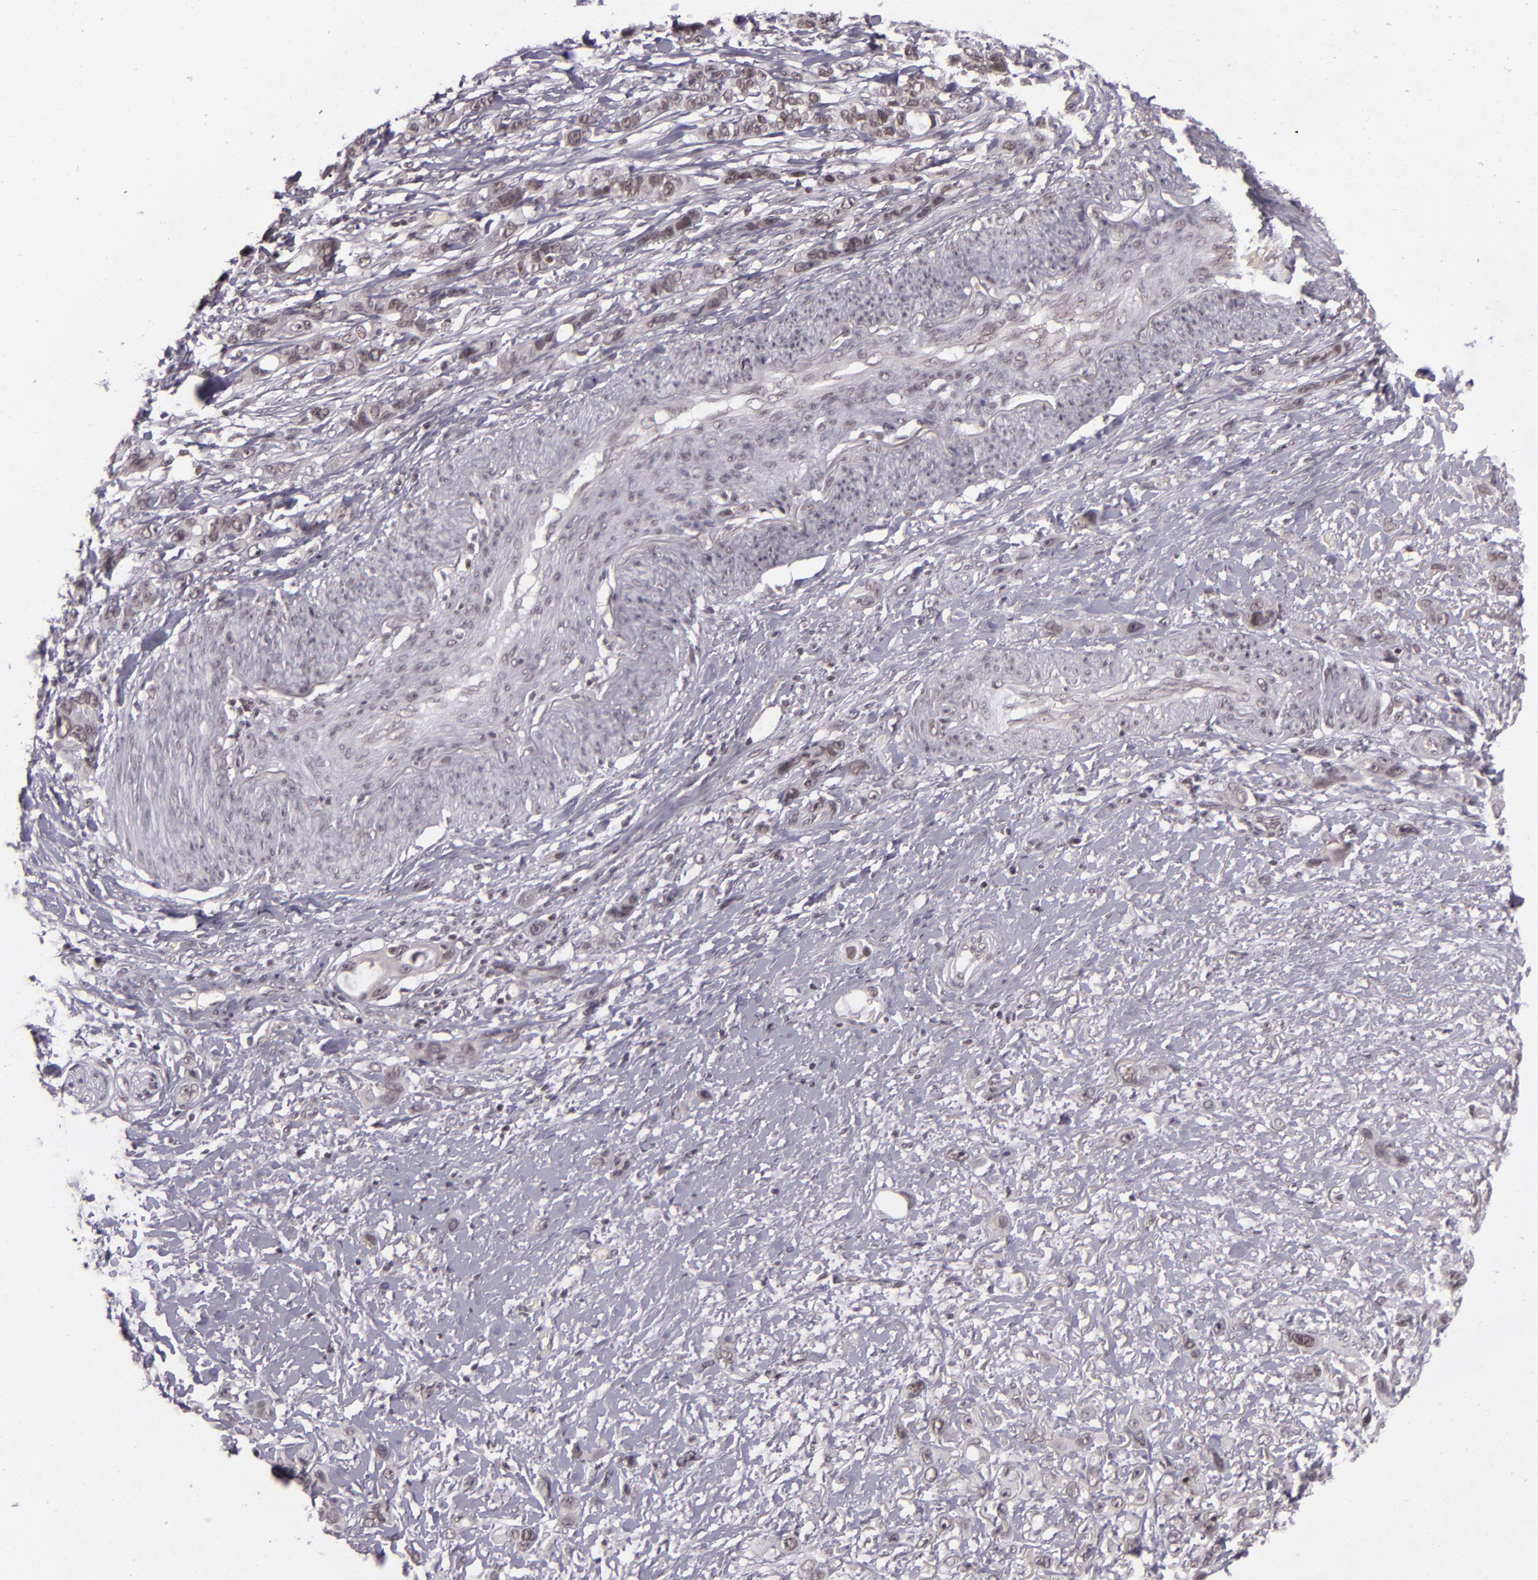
{"staining": {"intensity": "weak", "quantity": "25%-75%", "location": "nuclear"}, "tissue": "stomach cancer", "cell_type": "Tumor cells", "image_type": "cancer", "snomed": [{"axis": "morphology", "description": "Adenocarcinoma, NOS"}, {"axis": "topography", "description": "Stomach, upper"}], "caption": "Stomach cancer (adenocarcinoma) stained with immunohistochemistry shows weak nuclear staining in approximately 25%-75% of tumor cells. The protein is shown in brown color, while the nuclei are stained blue.", "gene": "ZFX", "patient": {"sex": "male", "age": 47}}